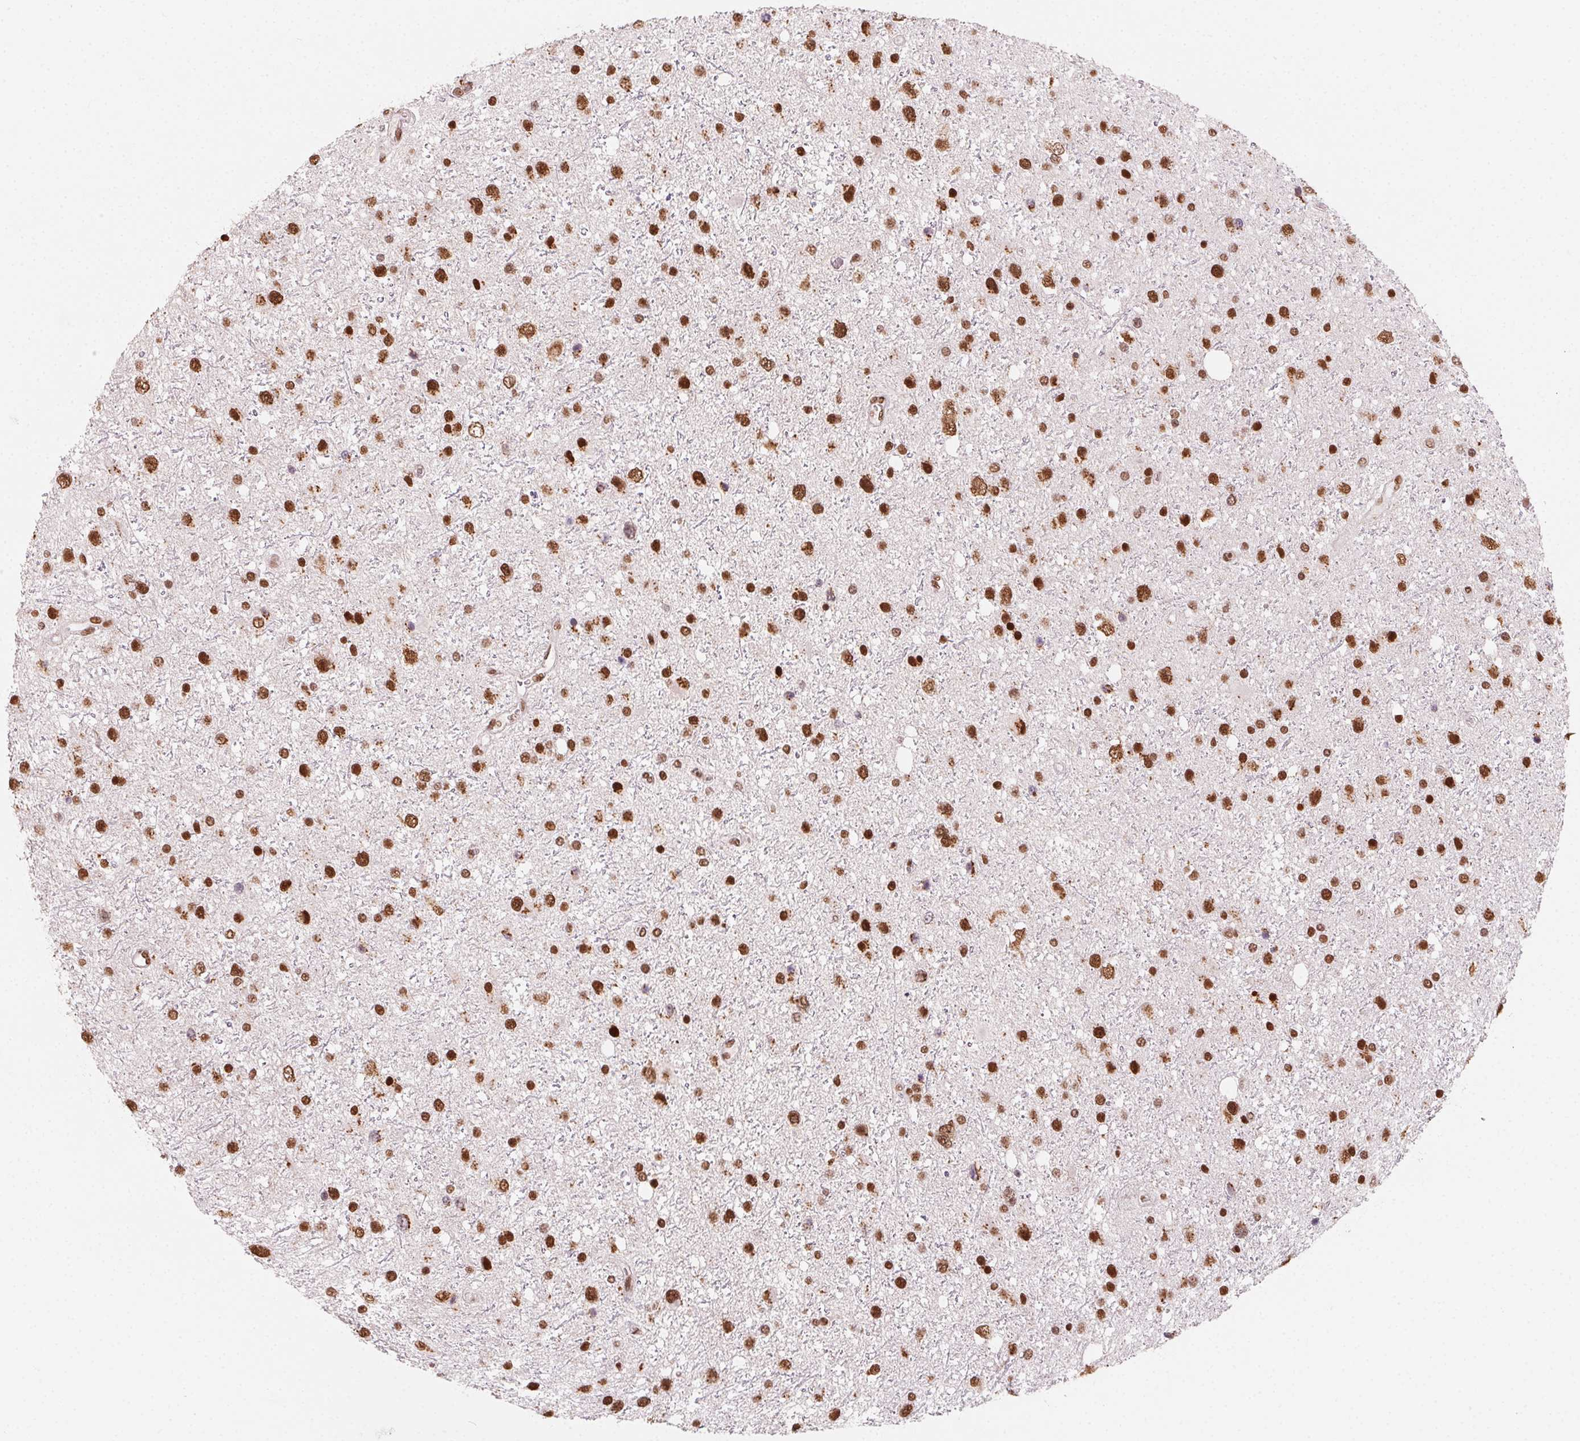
{"staining": {"intensity": "strong", "quantity": ">75%", "location": "nuclear"}, "tissue": "glioma", "cell_type": "Tumor cells", "image_type": "cancer", "snomed": [{"axis": "morphology", "description": "Glioma, malignant, Low grade"}, {"axis": "topography", "description": "Brain"}], "caption": "This is an image of immunohistochemistry (IHC) staining of glioma, which shows strong staining in the nuclear of tumor cells.", "gene": "TOPORS", "patient": {"sex": "female", "age": 32}}